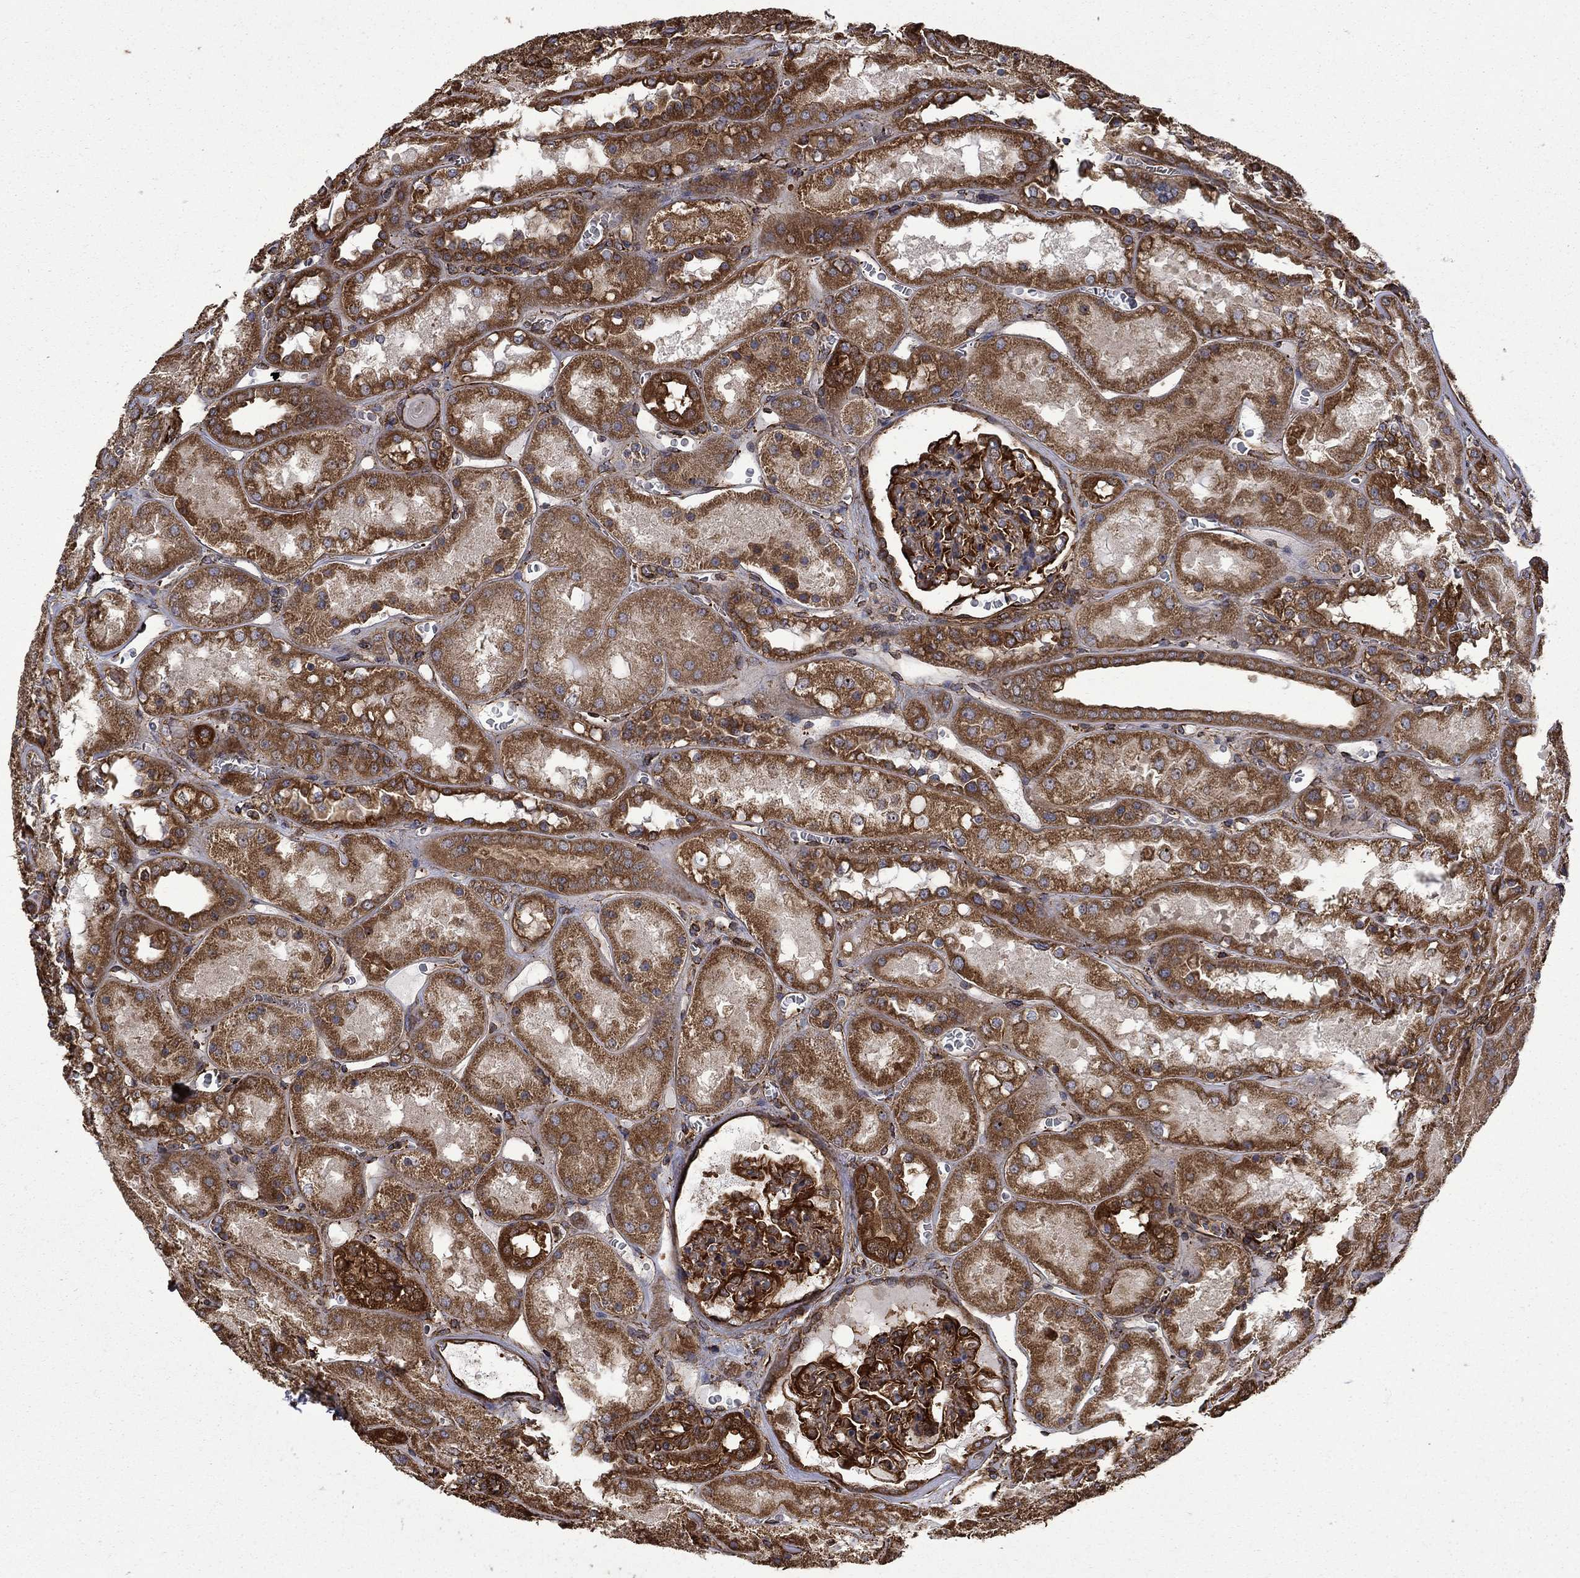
{"staining": {"intensity": "strong", "quantity": "<25%", "location": "cytoplasmic/membranous"}, "tissue": "kidney", "cell_type": "Cells in glomeruli", "image_type": "normal", "snomed": [{"axis": "morphology", "description": "Normal tissue, NOS"}, {"axis": "topography", "description": "Kidney"}], "caption": "Human kidney stained for a protein (brown) displays strong cytoplasmic/membranous positive staining in approximately <25% of cells in glomeruli.", "gene": "CUTC", "patient": {"sex": "male", "age": 73}}